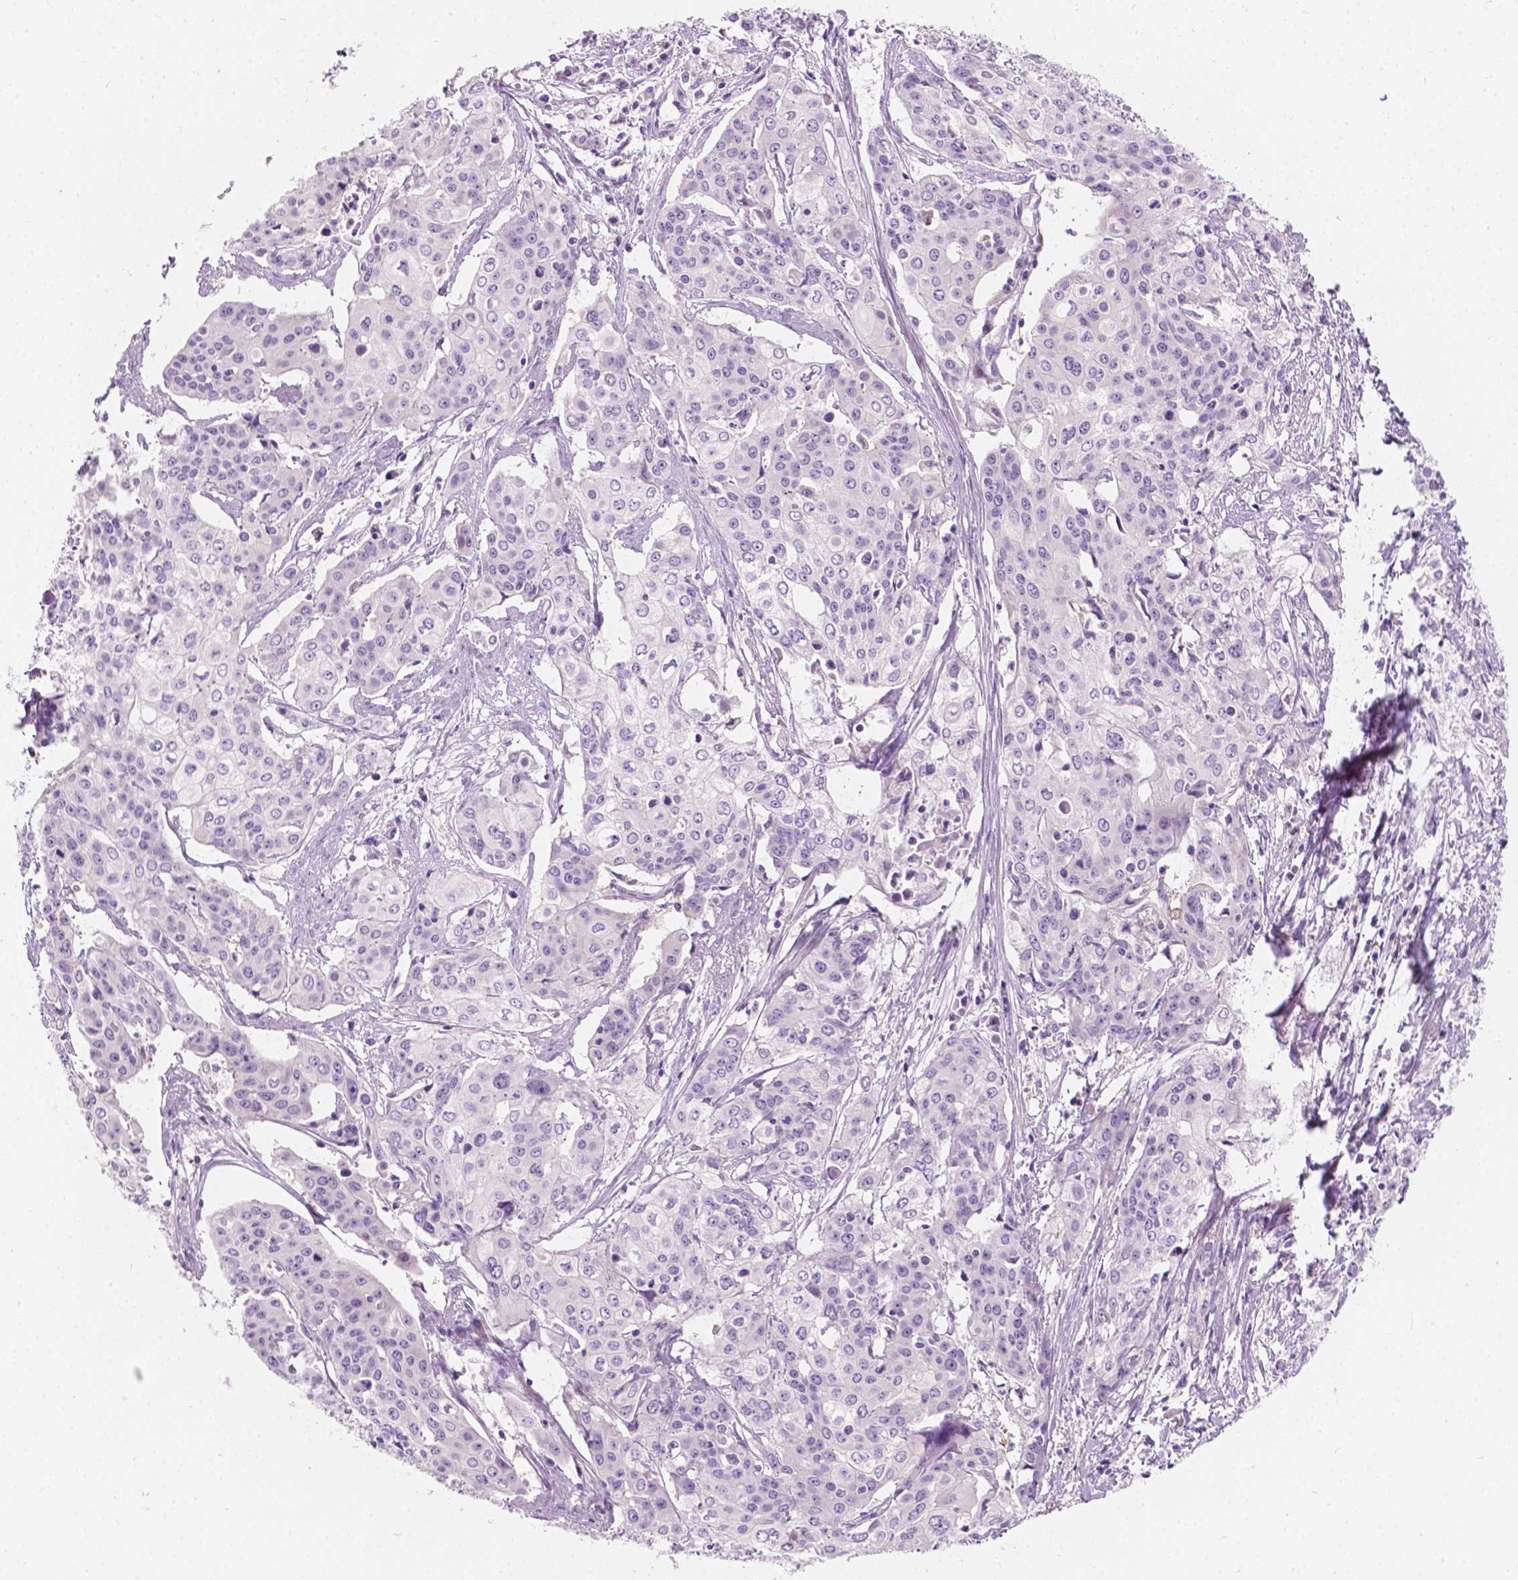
{"staining": {"intensity": "negative", "quantity": "none", "location": "none"}, "tissue": "cervical cancer", "cell_type": "Tumor cells", "image_type": "cancer", "snomed": [{"axis": "morphology", "description": "Squamous cell carcinoma, NOS"}, {"axis": "topography", "description": "Cervix"}], "caption": "The micrograph displays no significant positivity in tumor cells of cervical cancer. (Stains: DAB (3,3'-diaminobenzidine) IHC with hematoxylin counter stain, Microscopy: brightfield microscopy at high magnification).", "gene": "SIRT2", "patient": {"sex": "female", "age": 39}}